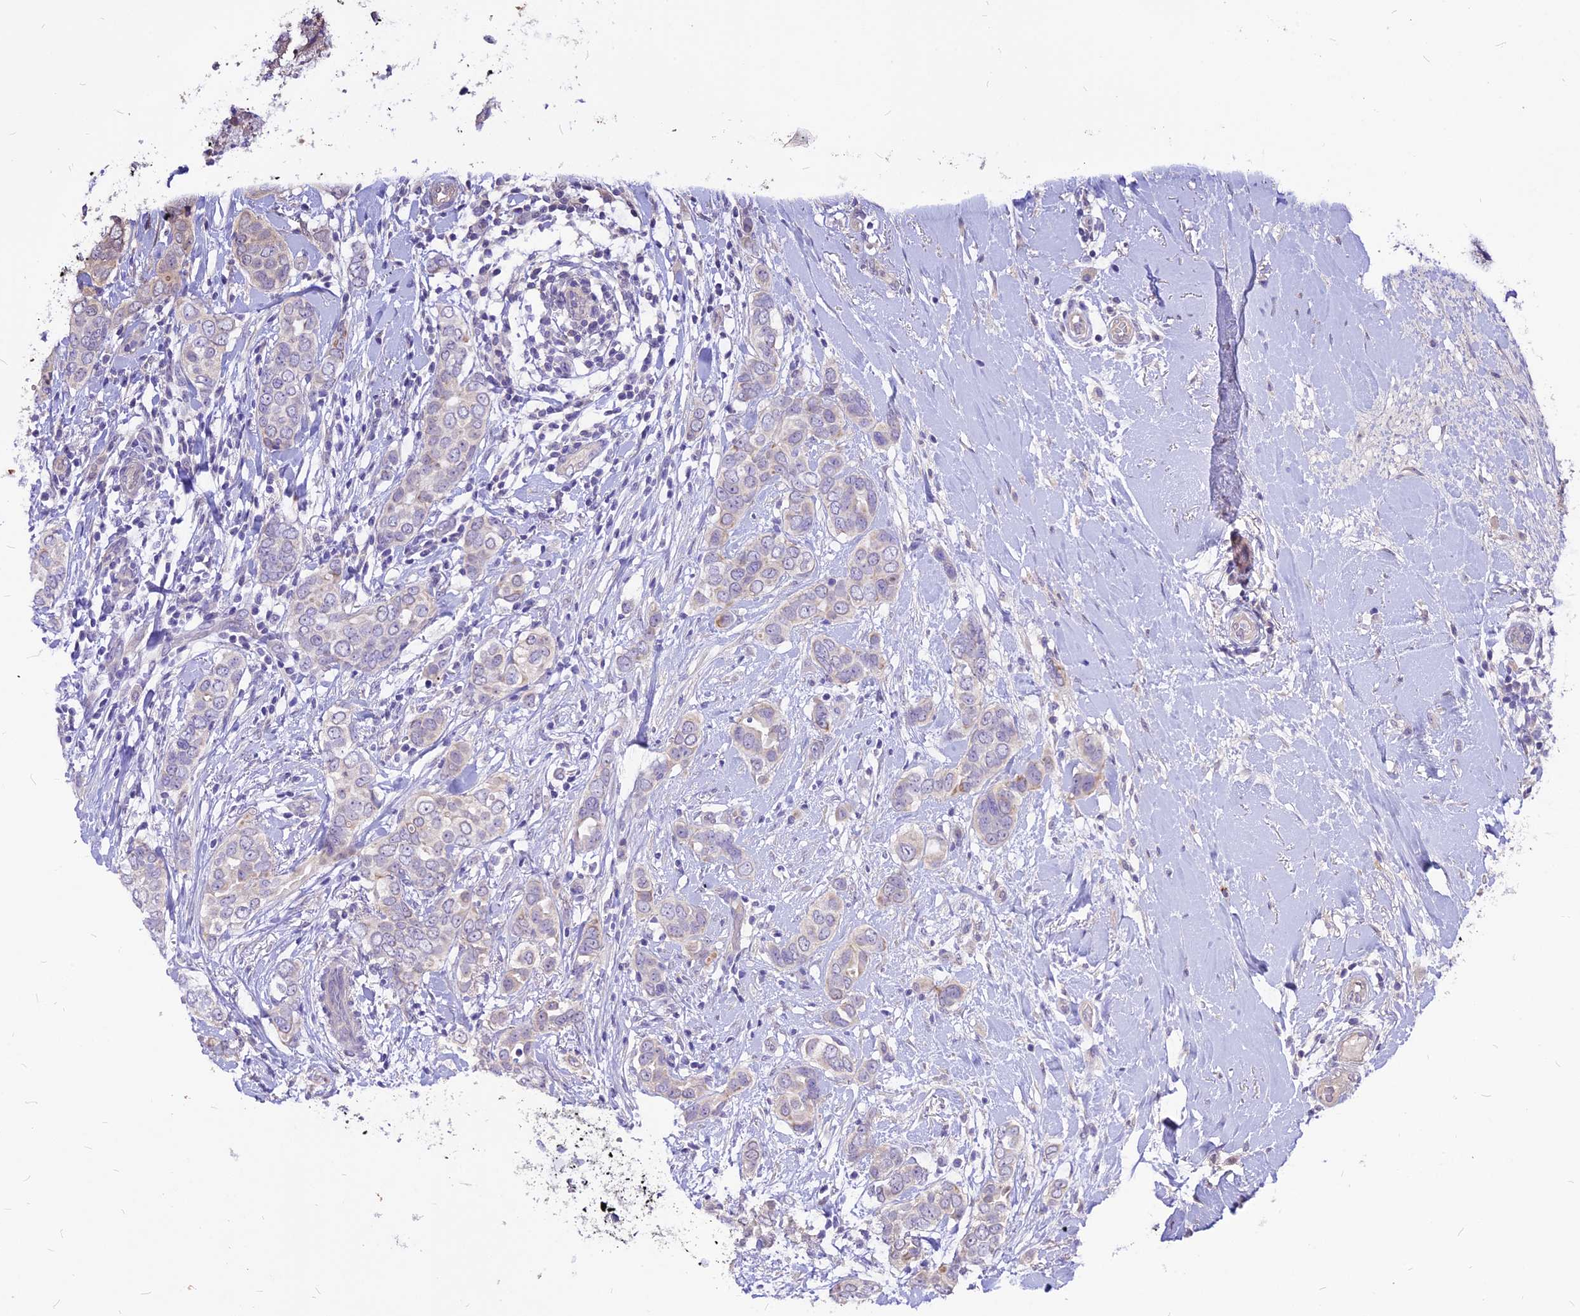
{"staining": {"intensity": "negative", "quantity": "none", "location": "none"}, "tissue": "breast cancer", "cell_type": "Tumor cells", "image_type": "cancer", "snomed": [{"axis": "morphology", "description": "Lobular carcinoma"}, {"axis": "topography", "description": "Breast"}], "caption": "Immunohistochemistry (IHC) histopathology image of breast cancer (lobular carcinoma) stained for a protein (brown), which shows no positivity in tumor cells.", "gene": "CZIB", "patient": {"sex": "female", "age": 51}}